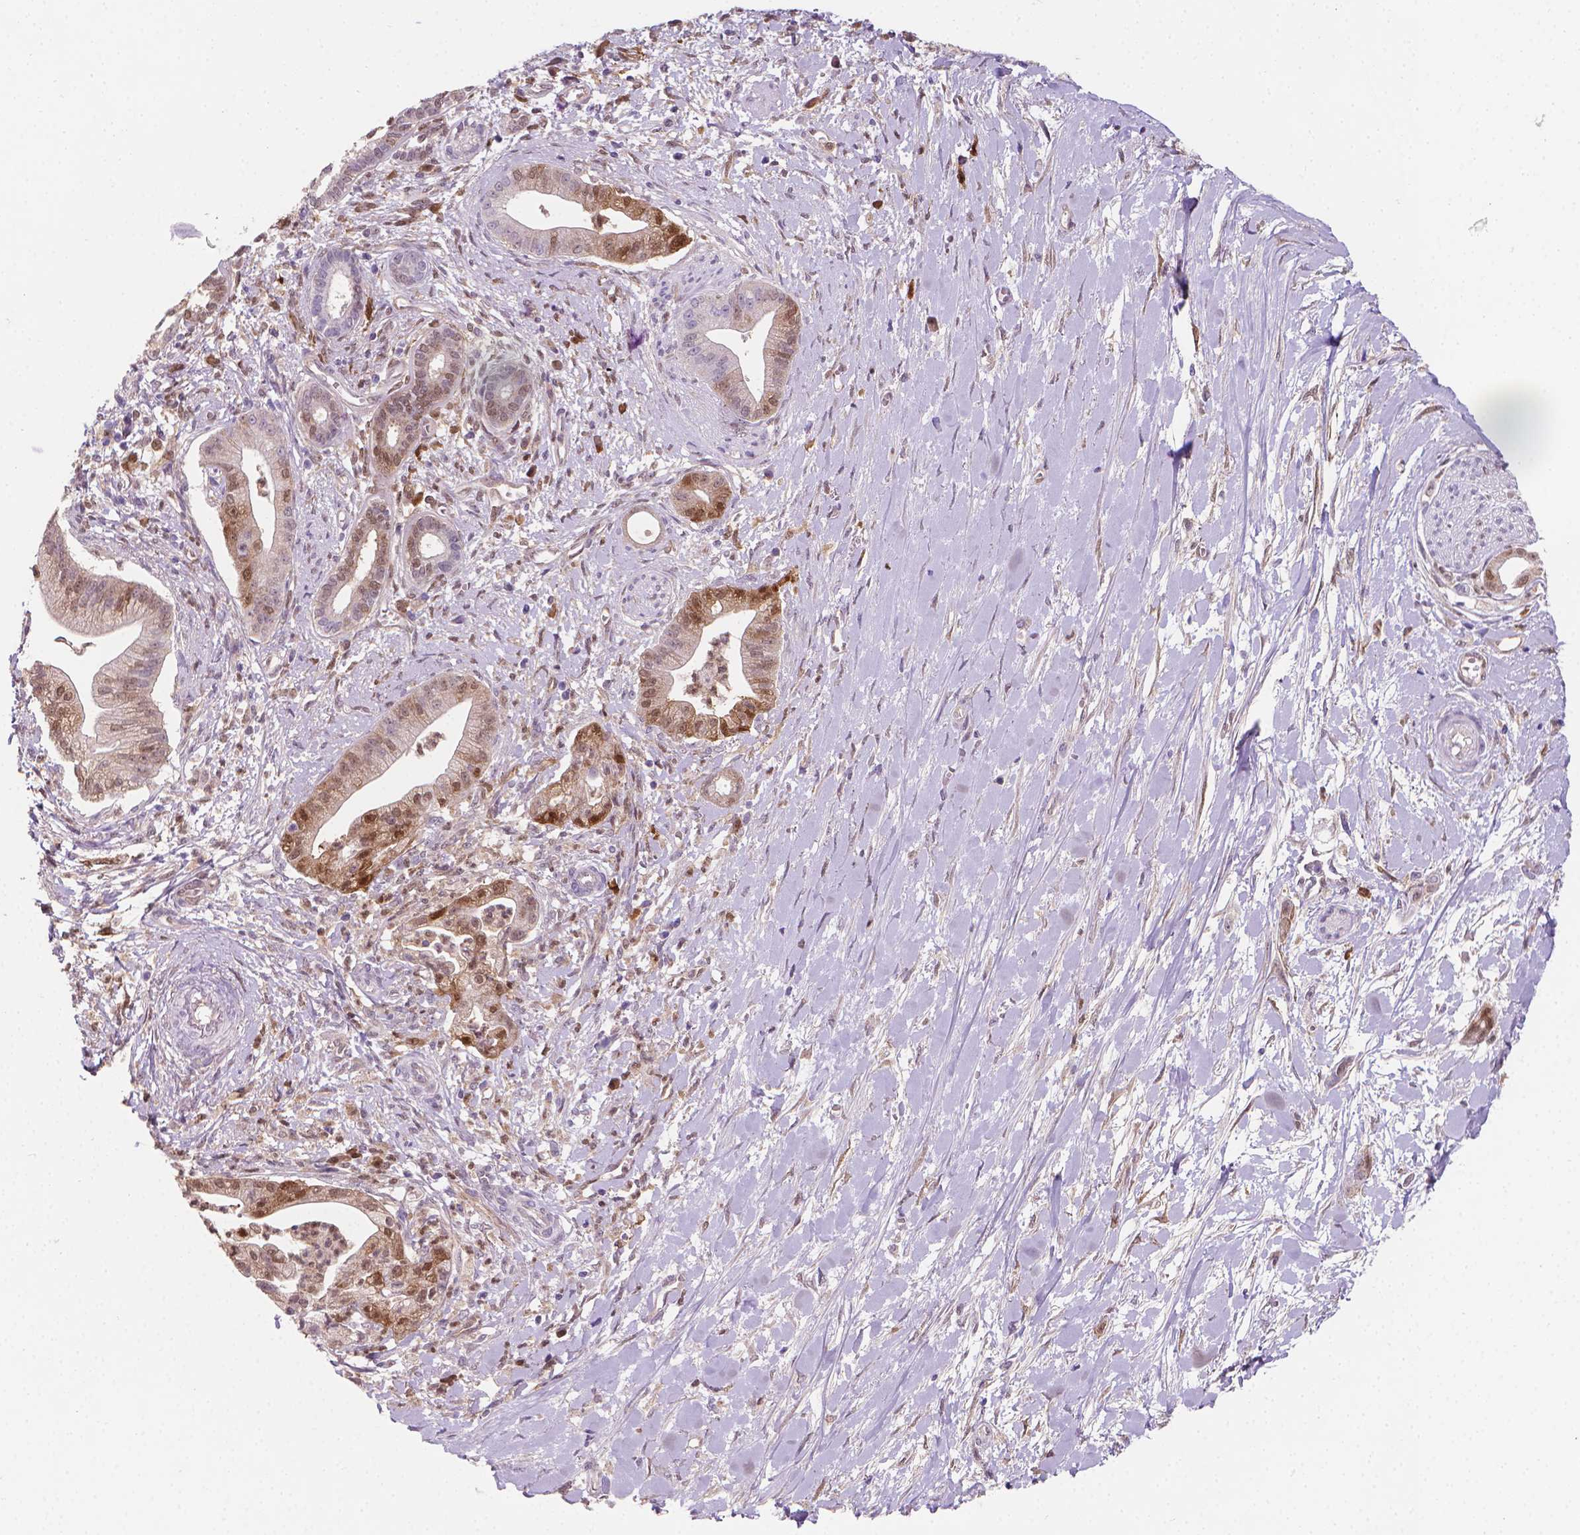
{"staining": {"intensity": "moderate", "quantity": "<25%", "location": "nuclear"}, "tissue": "pancreatic cancer", "cell_type": "Tumor cells", "image_type": "cancer", "snomed": [{"axis": "morphology", "description": "Normal tissue, NOS"}, {"axis": "morphology", "description": "Adenocarcinoma, NOS"}, {"axis": "topography", "description": "Lymph node"}, {"axis": "topography", "description": "Pancreas"}], "caption": "A histopathology image showing moderate nuclear positivity in approximately <25% of tumor cells in pancreatic cancer, as visualized by brown immunohistochemical staining.", "gene": "TNFAIP2", "patient": {"sex": "female", "age": 58}}